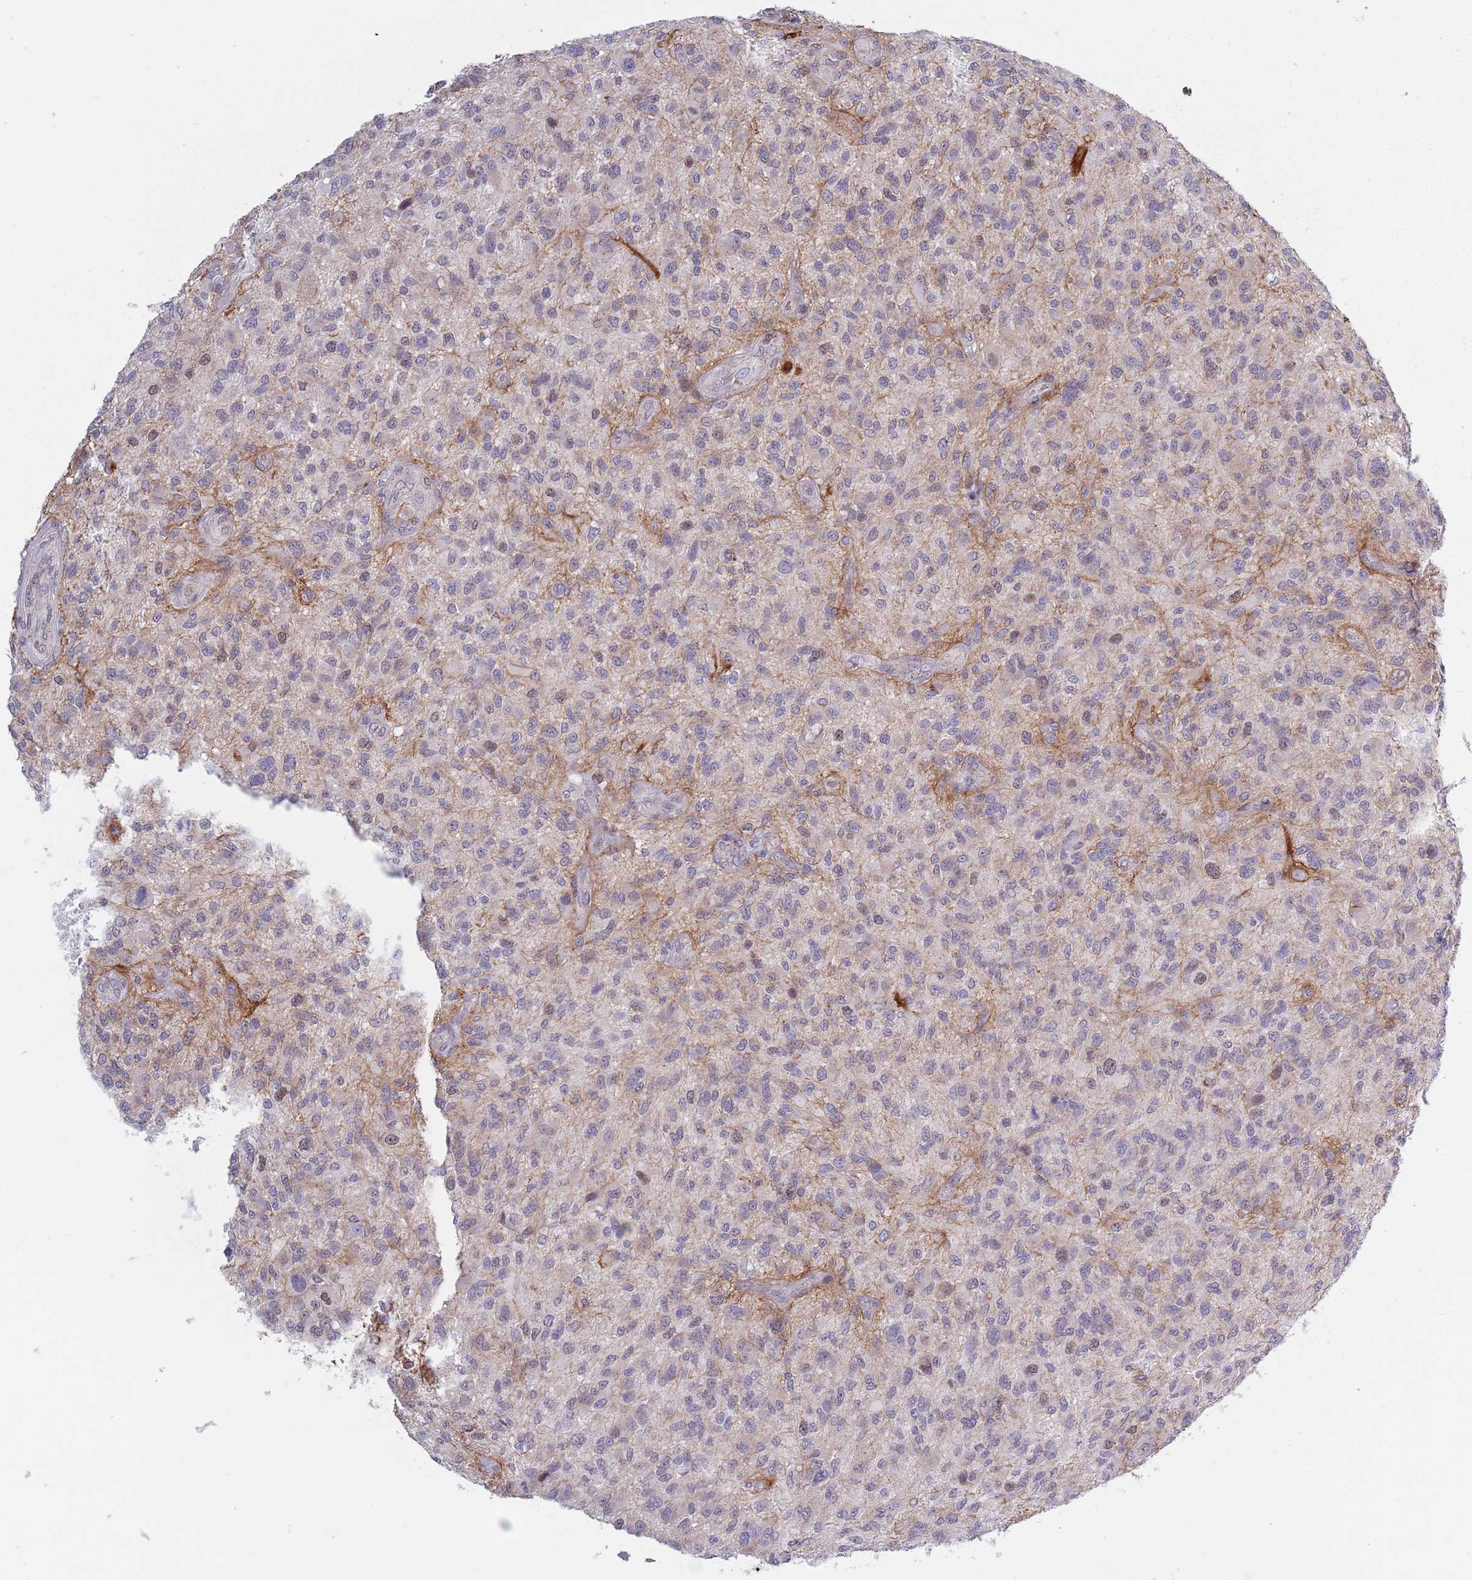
{"staining": {"intensity": "weak", "quantity": "<25%", "location": "nuclear"}, "tissue": "glioma", "cell_type": "Tumor cells", "image_type": "cancer", "snomed": [{"axis": "morphology", "description": "Glioma, malignant, High grade"}, {"axis": "topography", "description": "Brain"}], "caption": "High magnification brightfield microscopy of glioma stained with DAB (3,3'-diaminobenzidine) (brown) and counterstained with hematoxylin (blue): tumor cells show no significant staining.", "gene": "ZKSCAN2", "patient": {"sex": "male", "age": 47}}